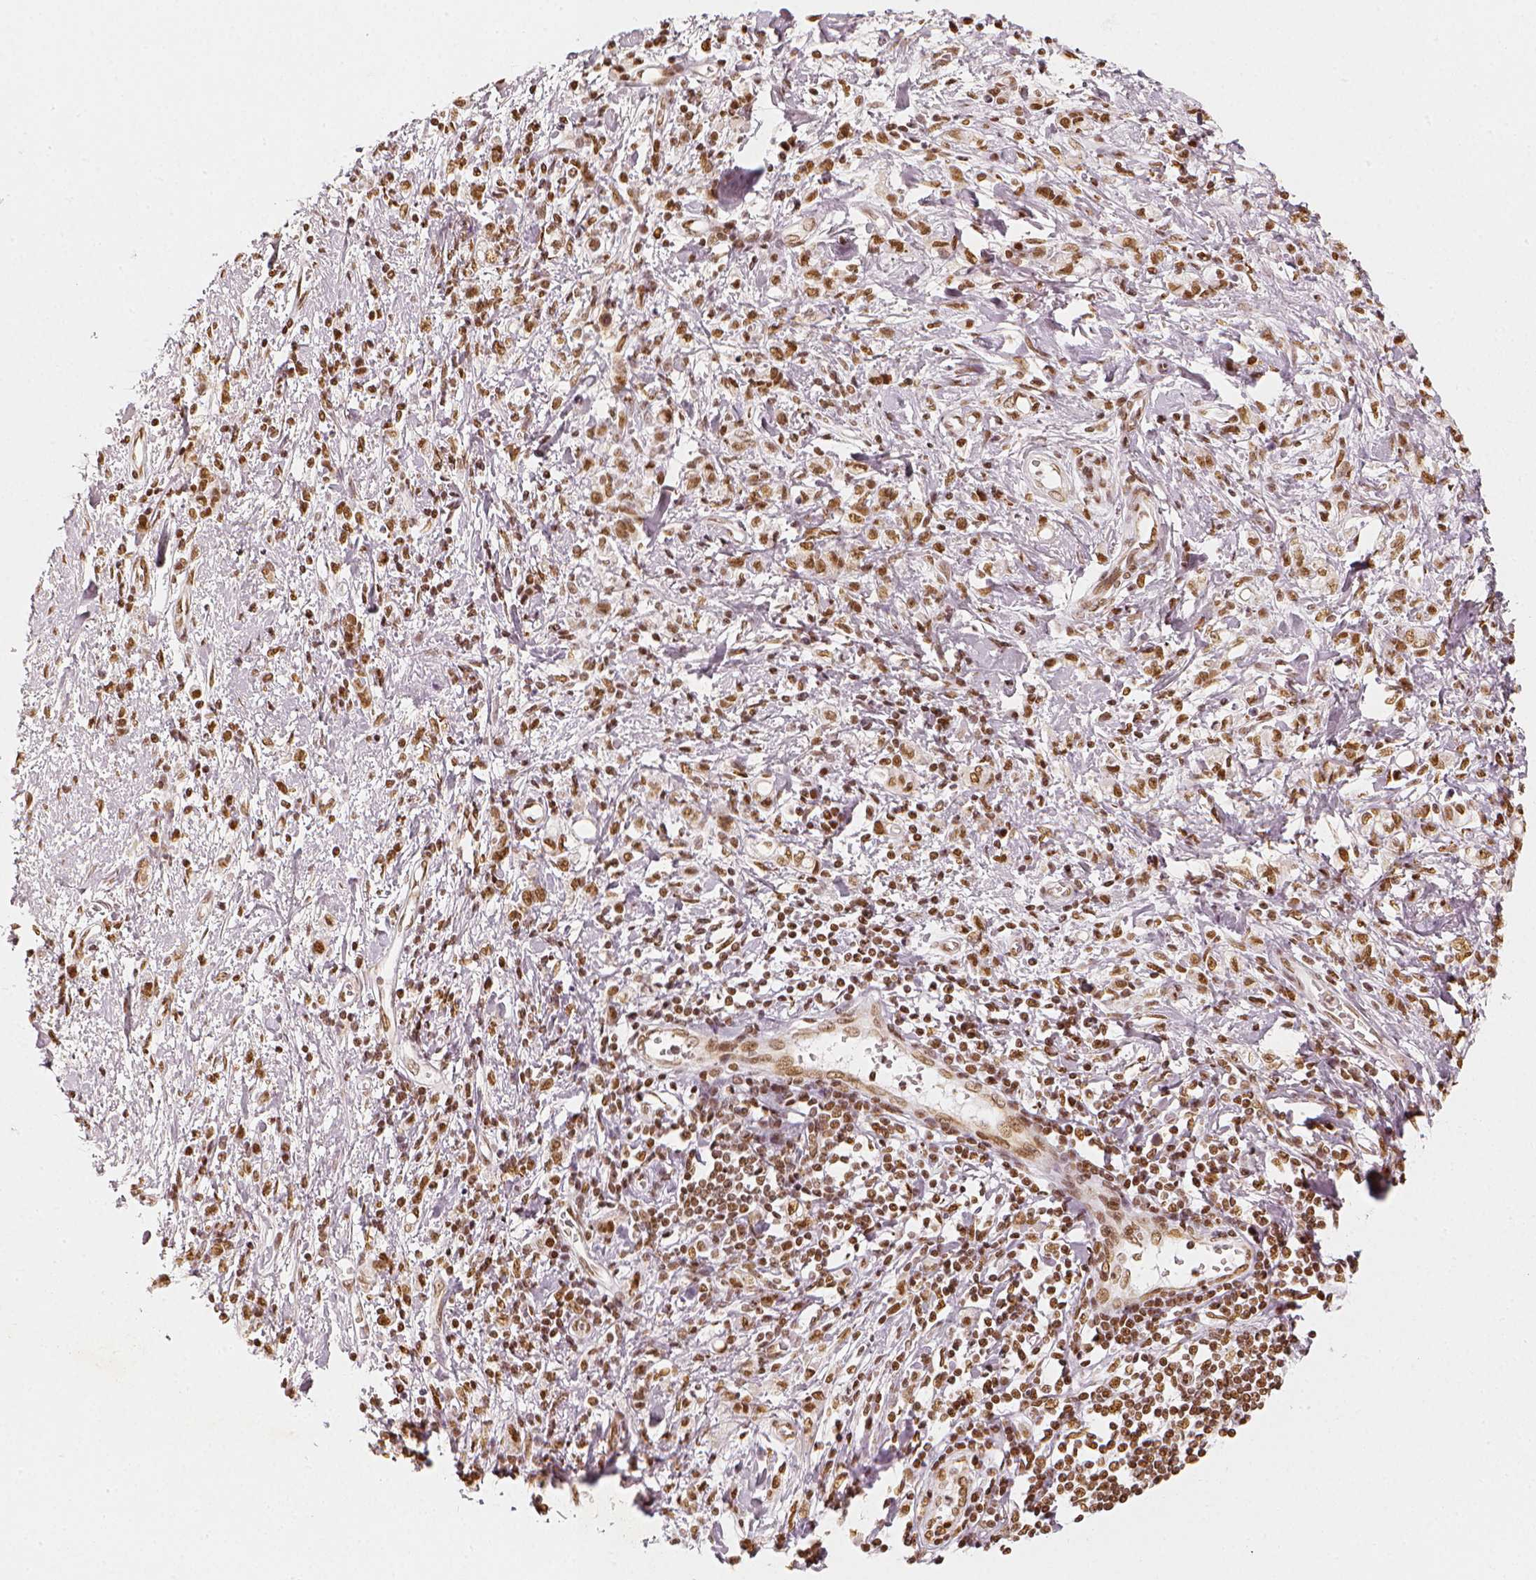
{"staining": {"intensity": "moderate", "quantity": ">75%", "location": "nuclear"}, "tissue": "stomach cancer", "cell_type": "Tumor cells", "image_type": "cancer", "snomed": [{"axis": "morphology", "description": "Adenocarcinoma, NOS"}, {"axis": "topography", "description": "Stomach"}], "caption": "This image shows stomach cancer (adenocarcinoma) stained with immunohistochemistry (IHC) to label a protein in brown. The nuclear of tumor cells show moderate positivity for the protein. Nuclei are counter-stained blue.", "gene": "KDM5B", "patient": {"sex": "male", "age": 77}}